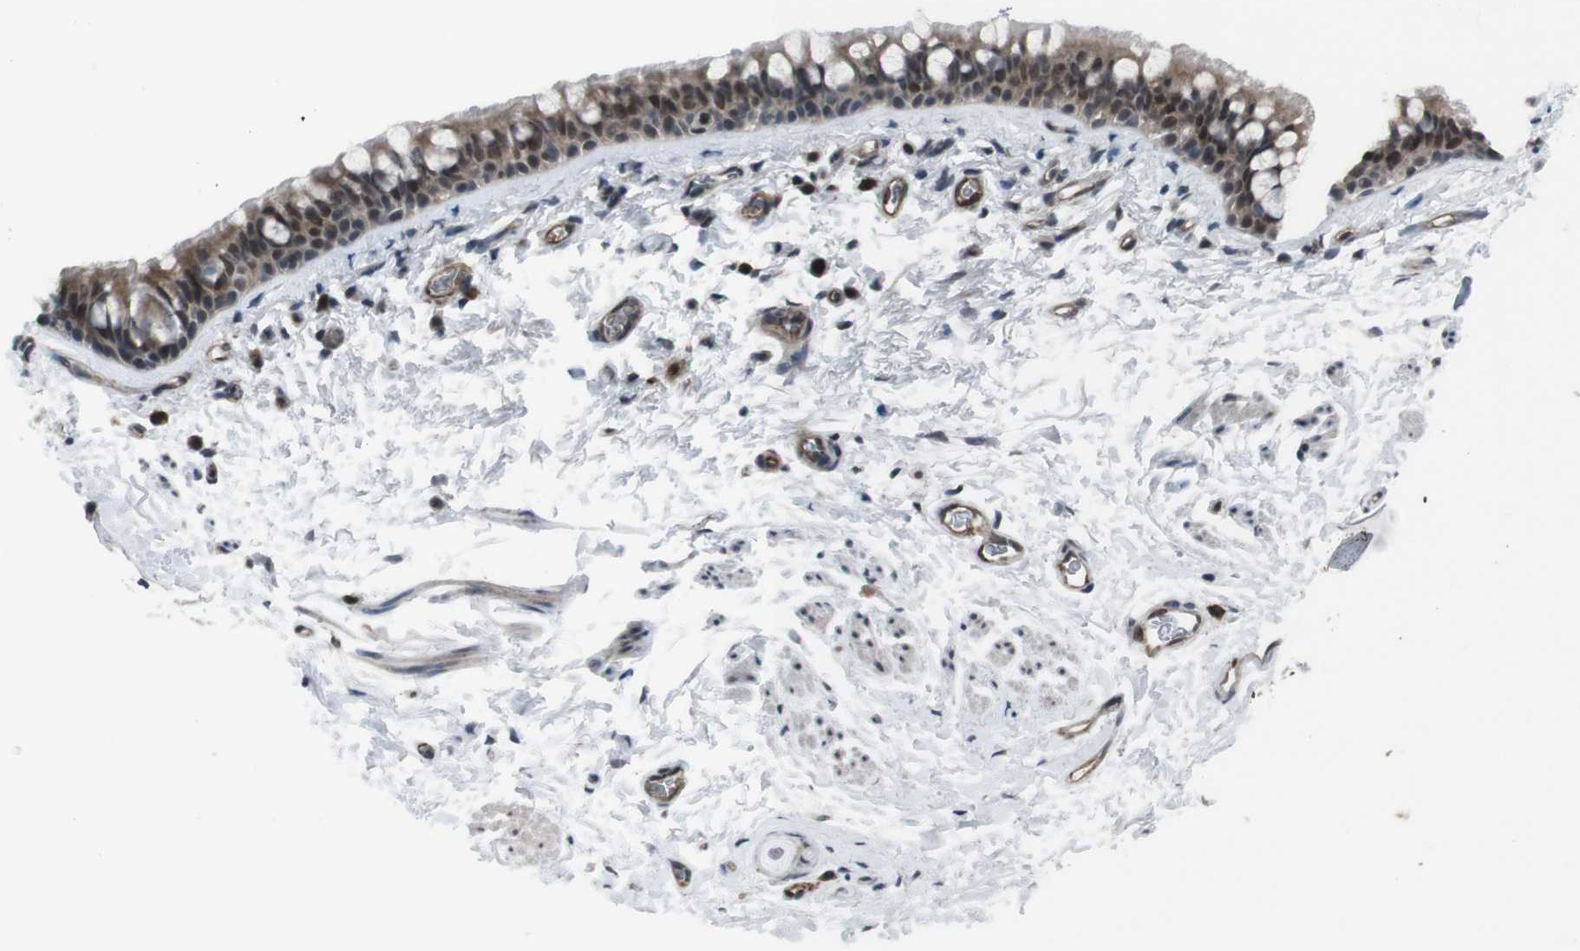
{"staining": {"intensity": "strong", "quantity": ">75%", "location": "cytoplasmic/membranous,nuclear"}, "tissue": "bronchus", "cell_type": "Respiratory epithelial cells", "image_type": "normal", "snomed": [{"axis": "morphology", "description": "Normal tissue, NOS"}, {"axis": "morphology", "description": "Malignant melanoma, Metastatic site"}, {"axis": "topography", "description": "Bronchus"}, {"axis": "topography", "description": "Lung"}], "caption": "High-power microscopy captured an immunohistochemistry micrograph of unremarkable bronchus, revealing strong cytoplasmic/membranous,nuclear expression in about >75% of respiratory epithelial cells.", "gene": "SS18L1", "patient": {"sex": "male", "age": 64}}